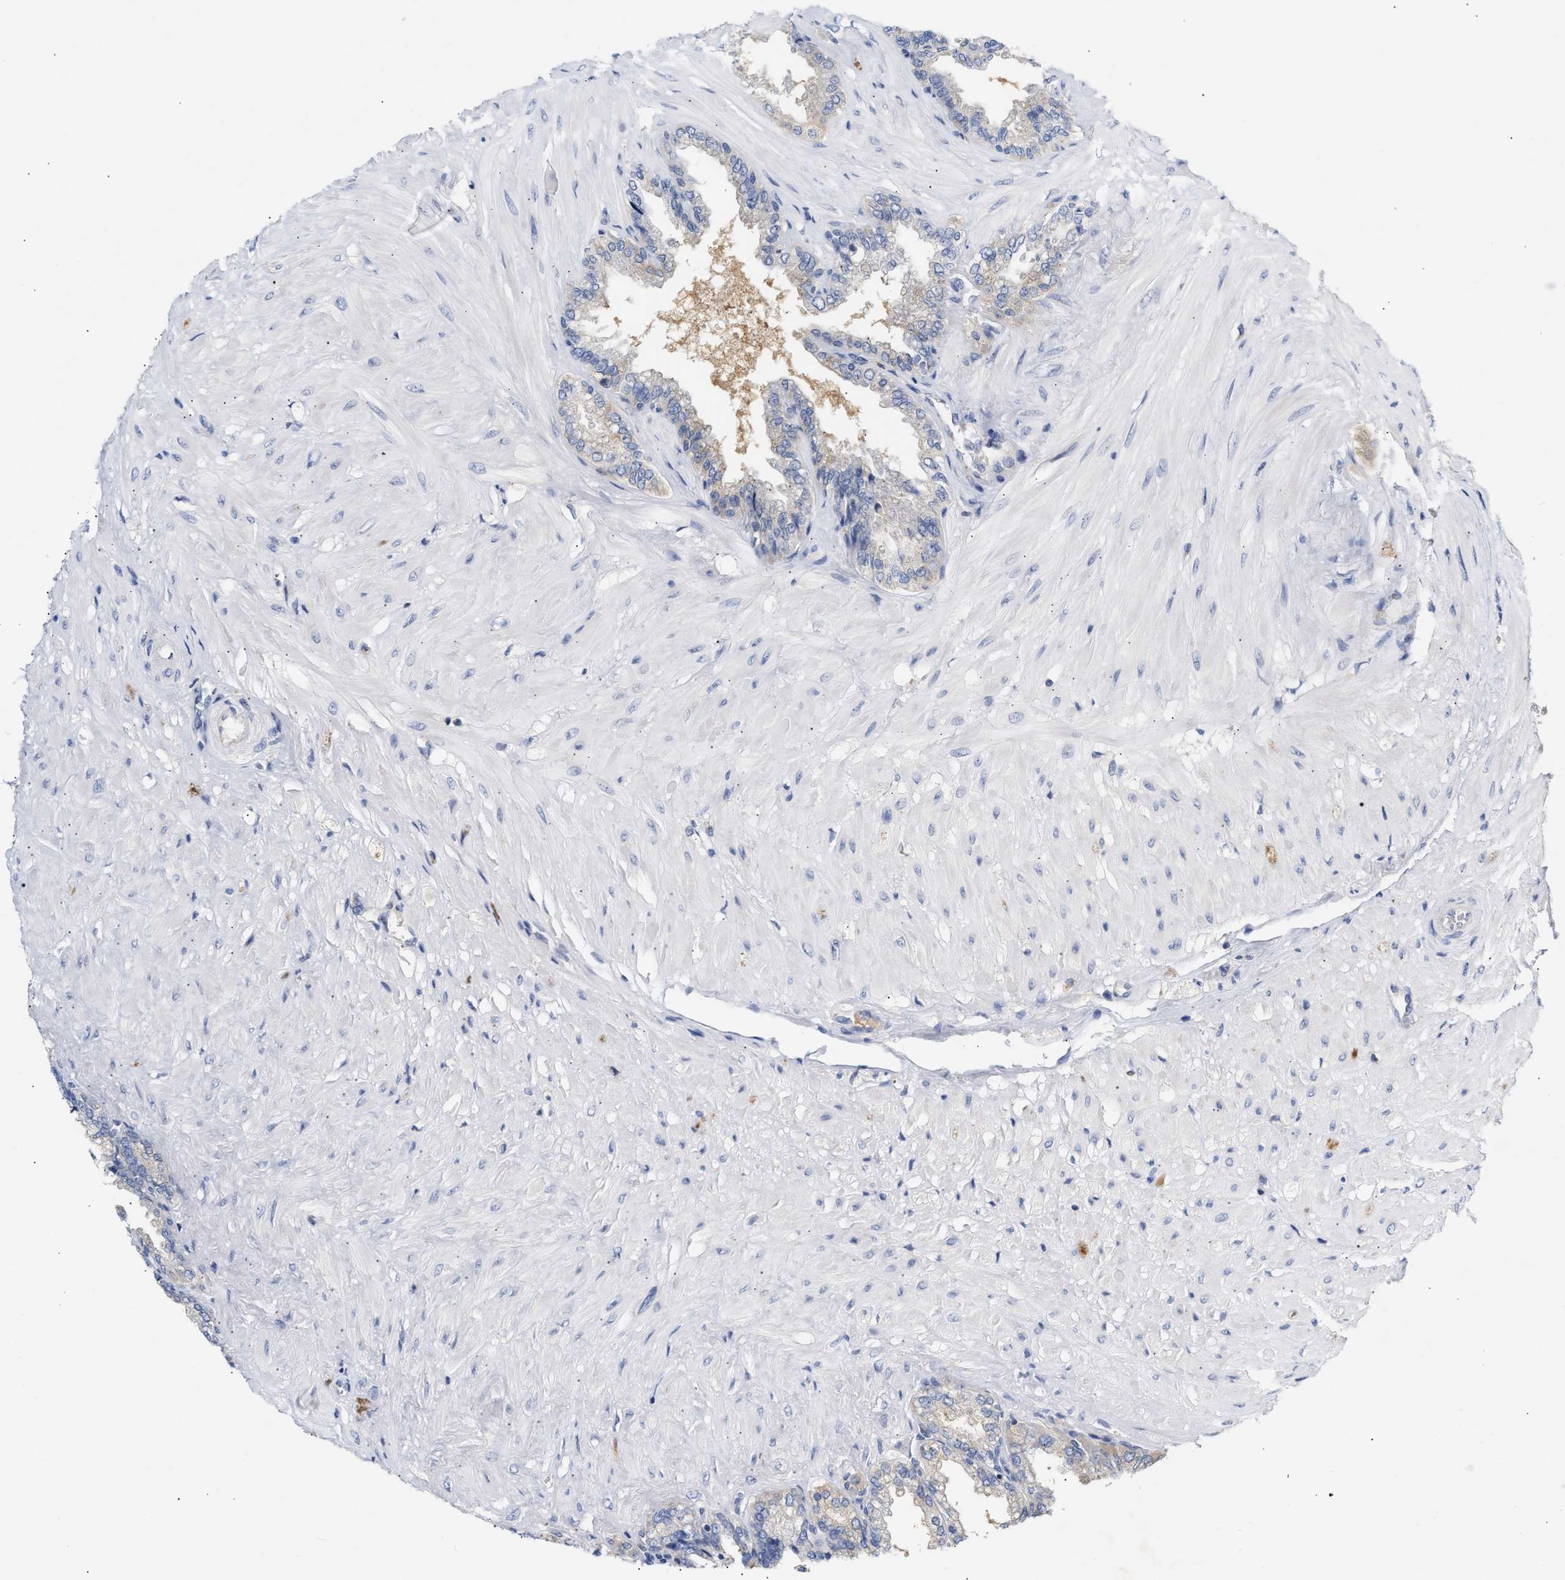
{"staining": {"intensity": "moderate", "quantity": "25%-75%", "location": "cytoplasmic/membranous"}, "tissue": "seminal vesicle", "cell_type": "Glandular cells", "image_type": "normal", "snomed": [{"axis": "morphology", "description": "Normal tissue, NOS"}, {"axis": "topography", "description": "Seminal veicle"}], "caption": "Immunohistochemistry (IHC) staining of normal seminal vesicle, which demonstrates medium levels of moderate cytoplasmic/membranous positivity in approximately 25%-75% of glandular cells indicating moderate cytoplasmic/membranous protein staining. The staining was performed using DAB (brown) for protein detection and nuclei were counterstained in hematoxylin (blue).", "gene": "TRIM50", "patient": {"sex": "male", "age": 46}}